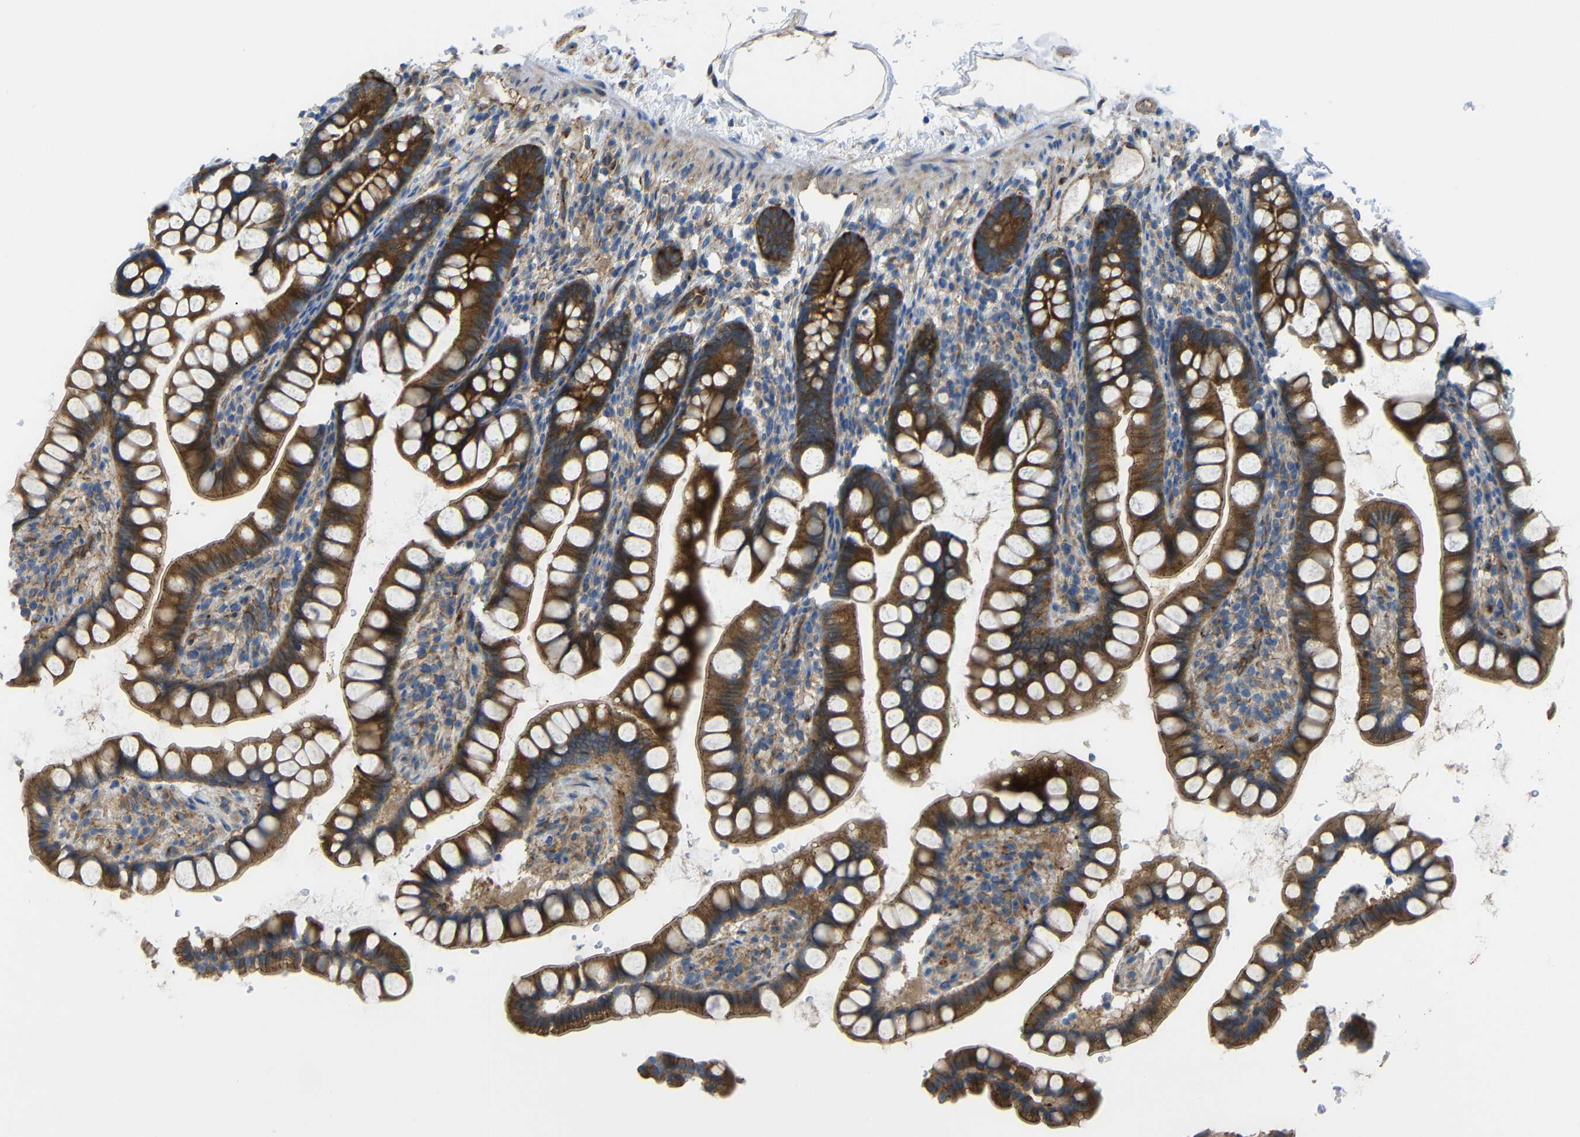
{"staining": {"intensity": "strong", "quantity": ">75%", "location": "cytoplasmic/membranous"}, "tissue": "small intestine", "cell_type": "Glandular cells", "image_type": "normal", "snomed": [{"axis": "morphology", "description": "Normal tissue, NOS"}, {"axis": "topography", "description": "Small intestine"}], "caption": "Glandular cells show high levels of strong cytoplasmic/membranous expression in about >75% of cells in benign human small intestine.", "gene": "SYPL1", "patient": {"sex": "female", "age": 84}}